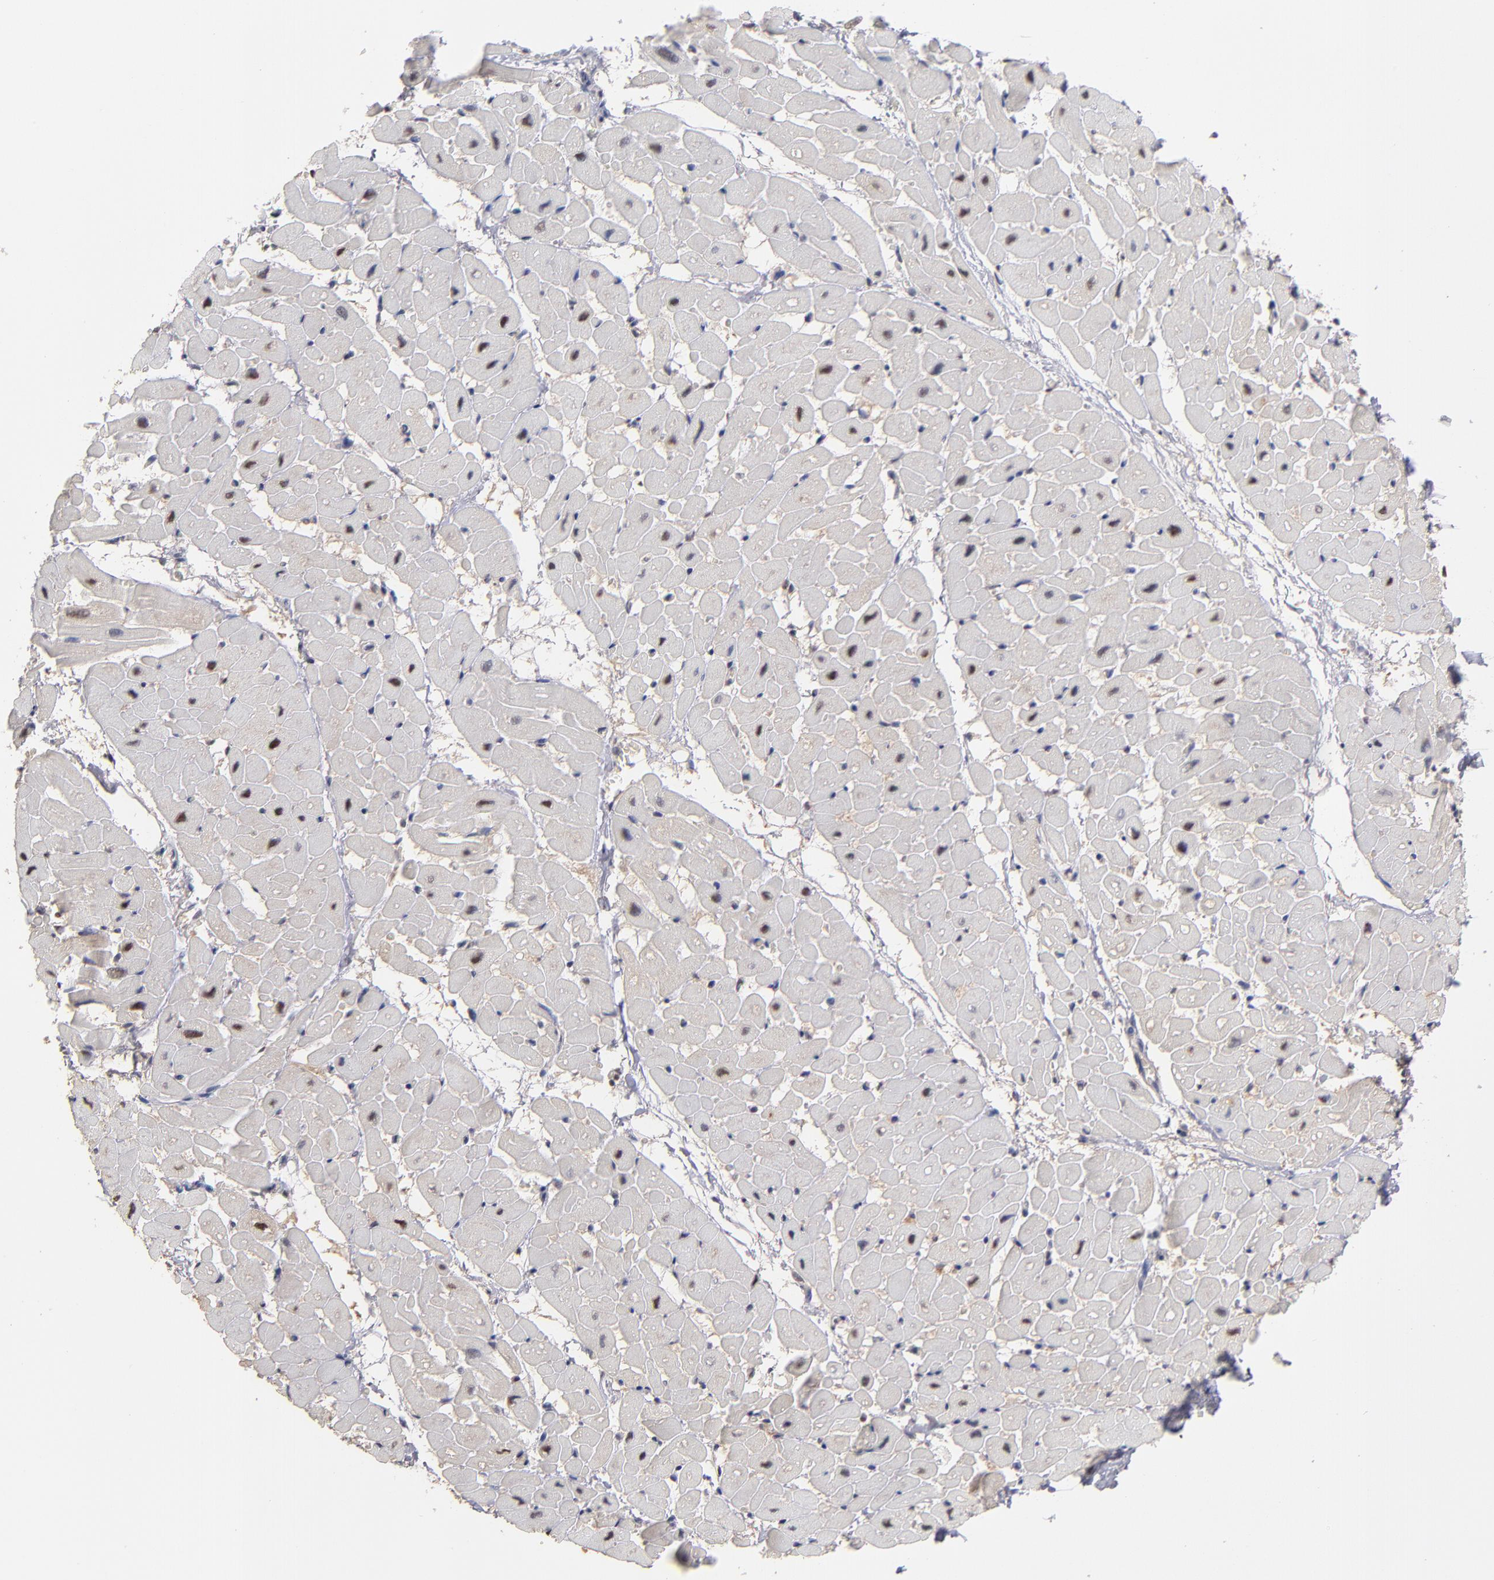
{"staining": {"intensity": "negative", "quantity": "none", "location": "none"}, "tissue": "heart muscle", "cell_type": "Cardiomyocytes", "image_type": "normal", "snomed": [{"axis": "morphology", "description": "Normal tissue, NOS"}, {"axis": "topography", "description": "Heart"}], "caption": "Heart muscle was stained to show a protein in brown. There is no significant expression in cardiomyocytes.", "gene": "PSMD10", "patient": {"sex": "male", "age": 45}}